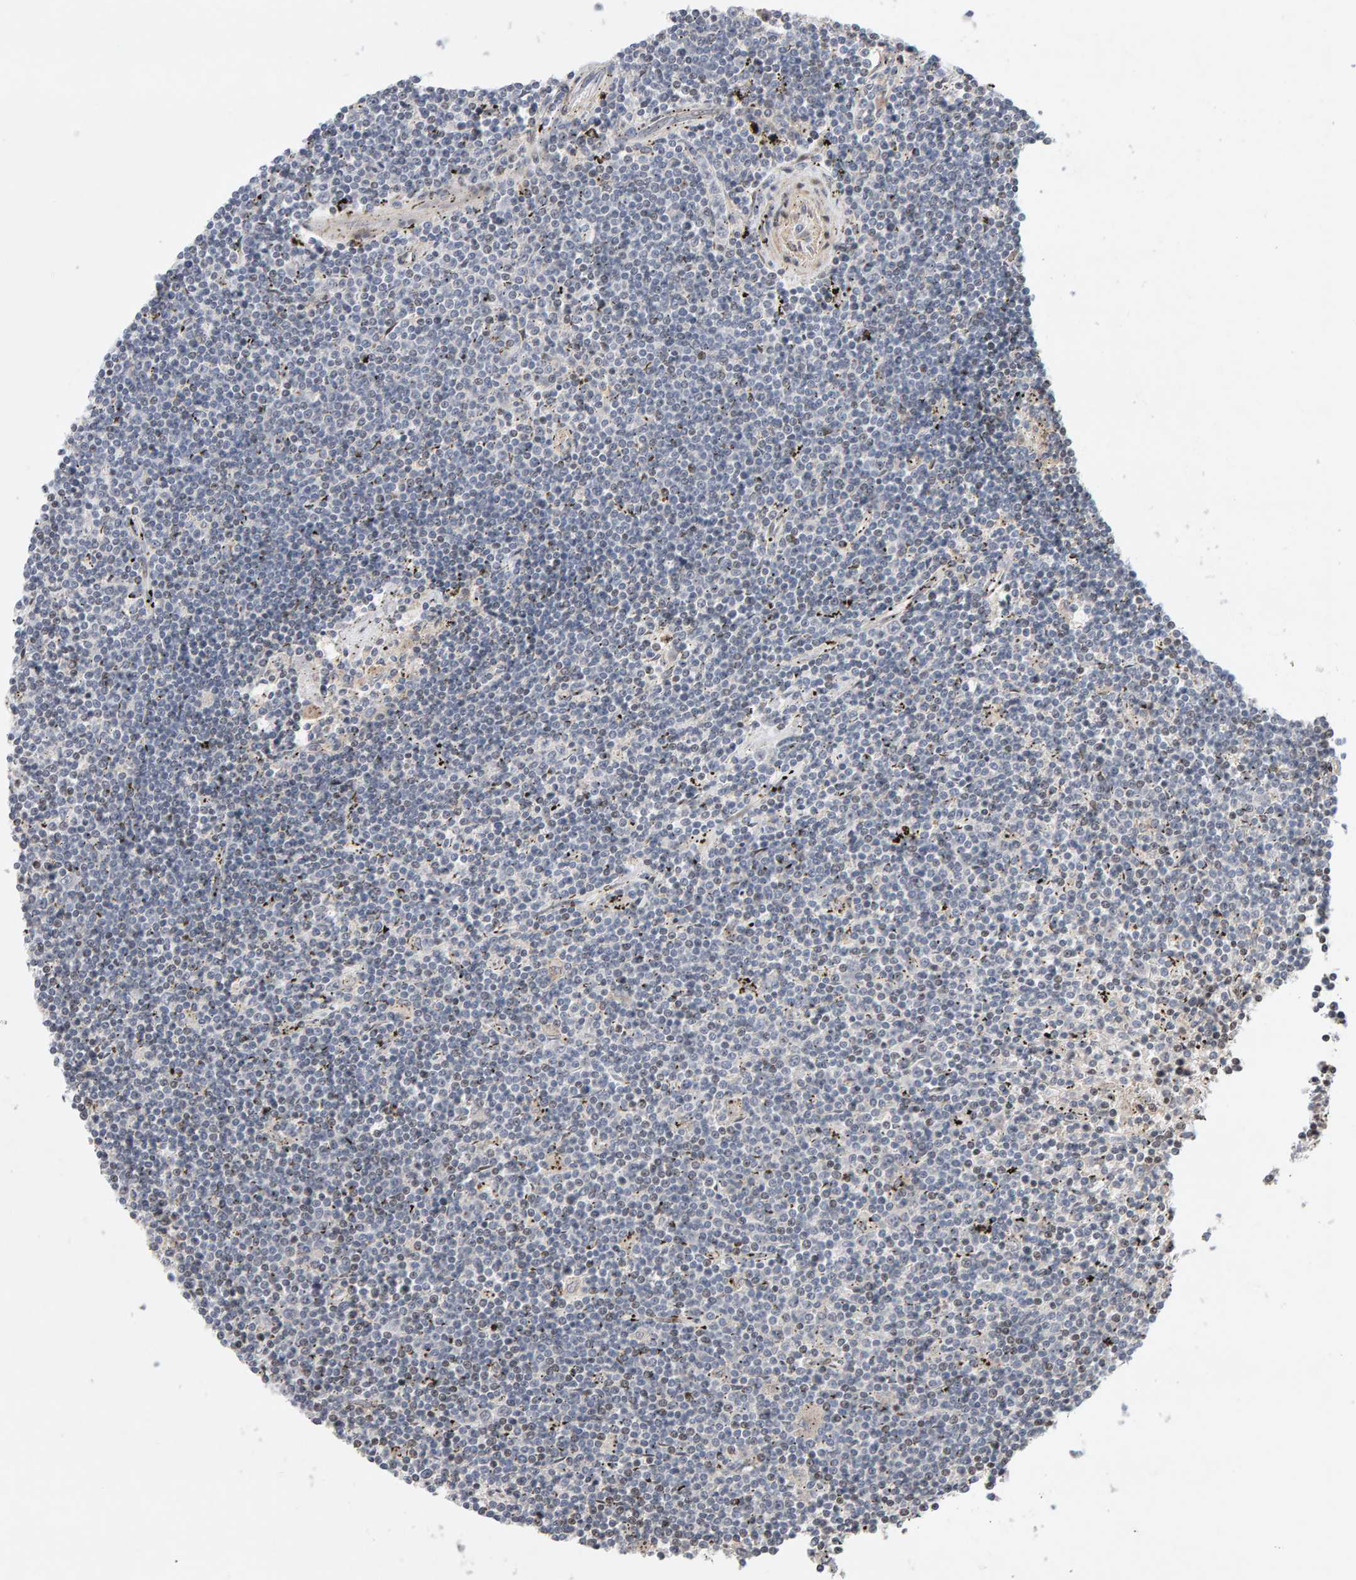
{"staining": {"intensity": "negative", "quantity": "none", "location": "none"}, "tissue": "lymphoma", "cell_type": "Tumor cells", "image_type": "cancer", "snomed": [{"axis": "morphology", "description": "Malignant lymphoma, non-Hodgkin's type, Low grade"}, {"axis": "topography", "description": "Spleen"}], "caption": "DAB immunohistochemical staining of low-grade malignant lymphoma, non-Hodgkin's type exhibits no significant expression in tumor cells.", "gene": "LZTS1", "patient": {"sex": "male", "age": 76}}